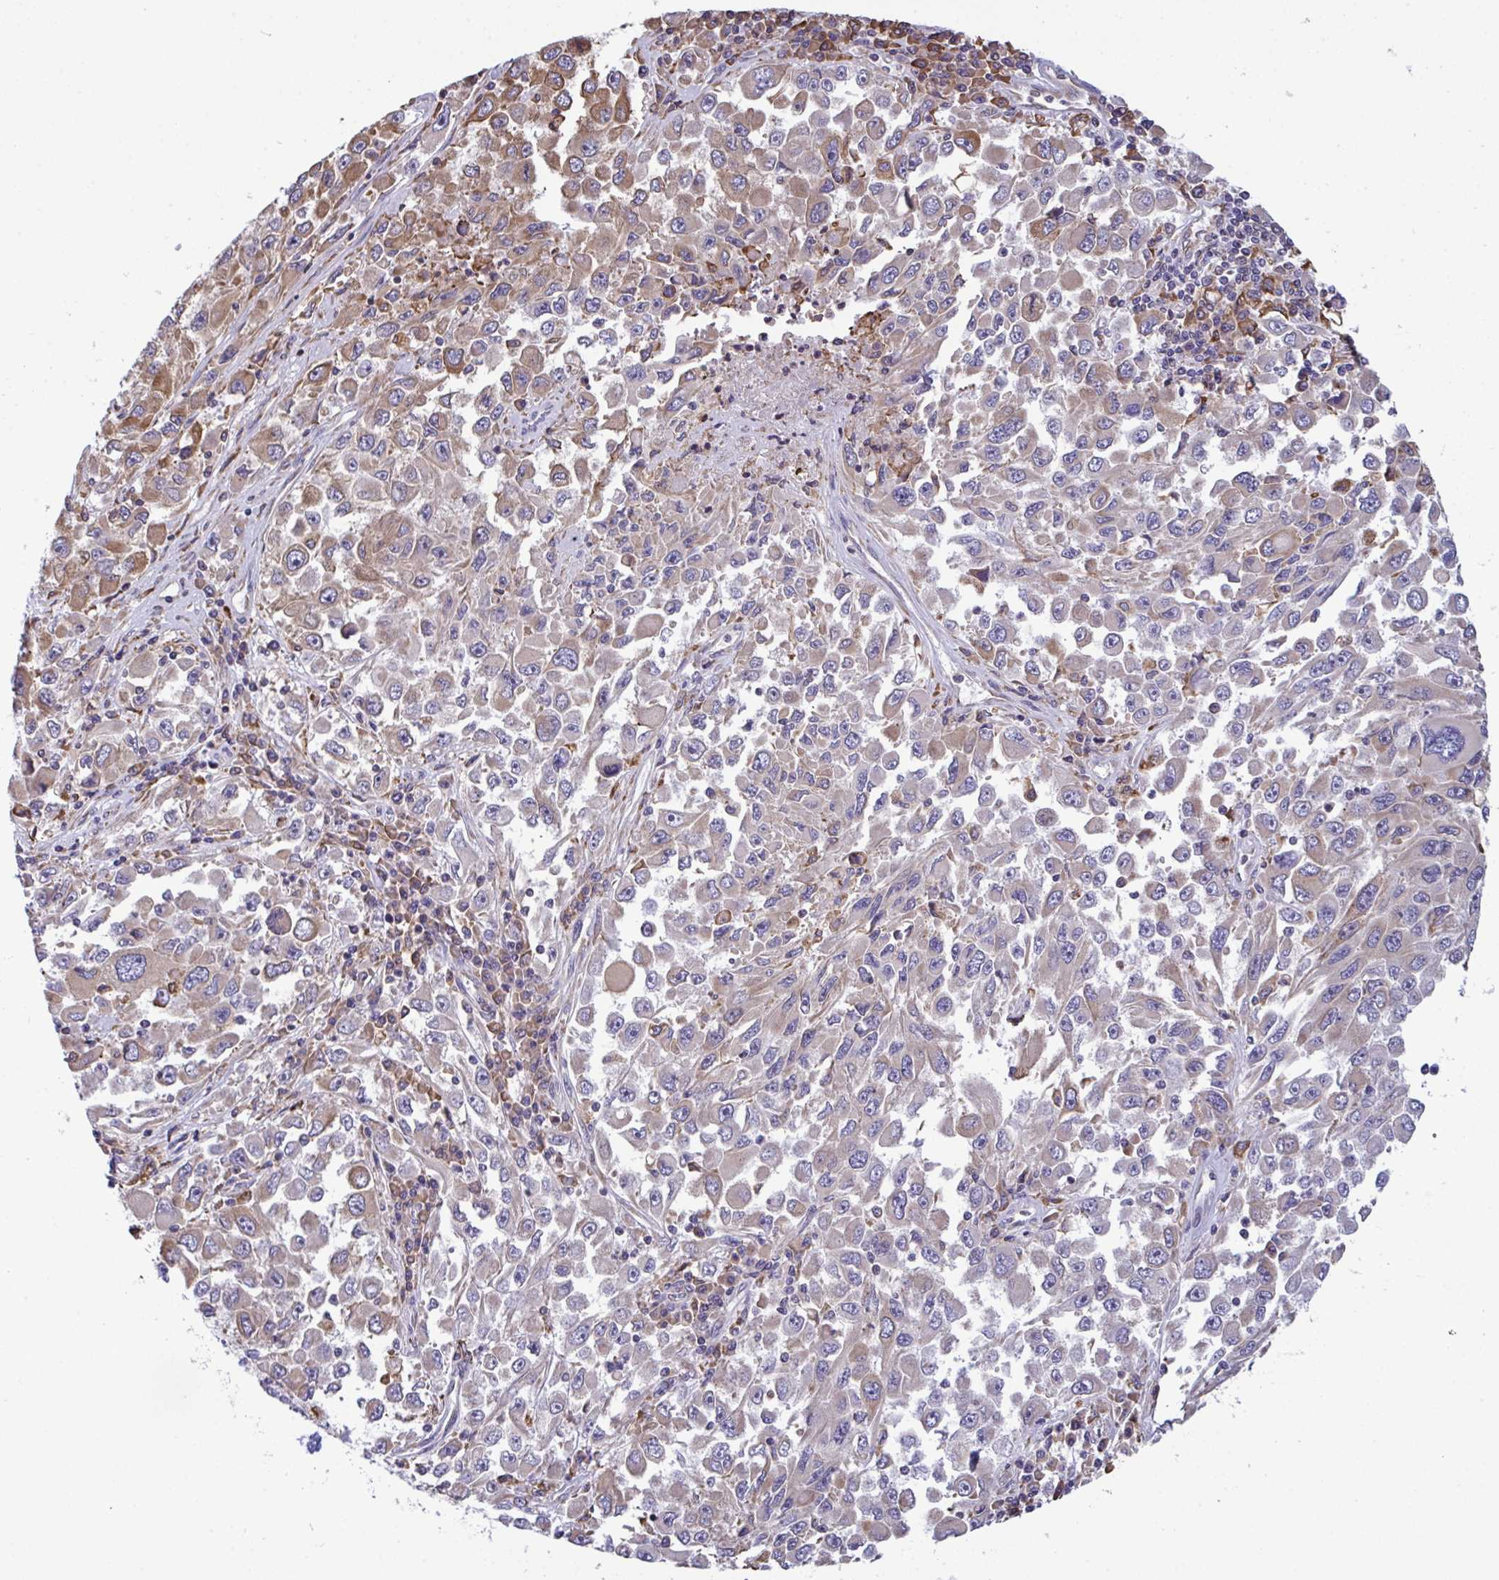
{"staining": {"intensity": "weak", "quantity": "<25%", "location": "cytoplasmic/membranous"}, "tissue": "melanoma", "cell_type": "Tumor cells", "image_type": "cancer", "snomed": [{"axis": "morphology", "description": "Malignant melanoma, Metastatic site"}, {"axis": "topography", "description": "Lymph node"}], "caption": "High power microscopy micrograph of an immunohistochemistry histopathology image of melanoma, revealing no significant positivity in tumor cells.", "gene": "MYMK", "patient": {"sex": "female", "age": 67}}